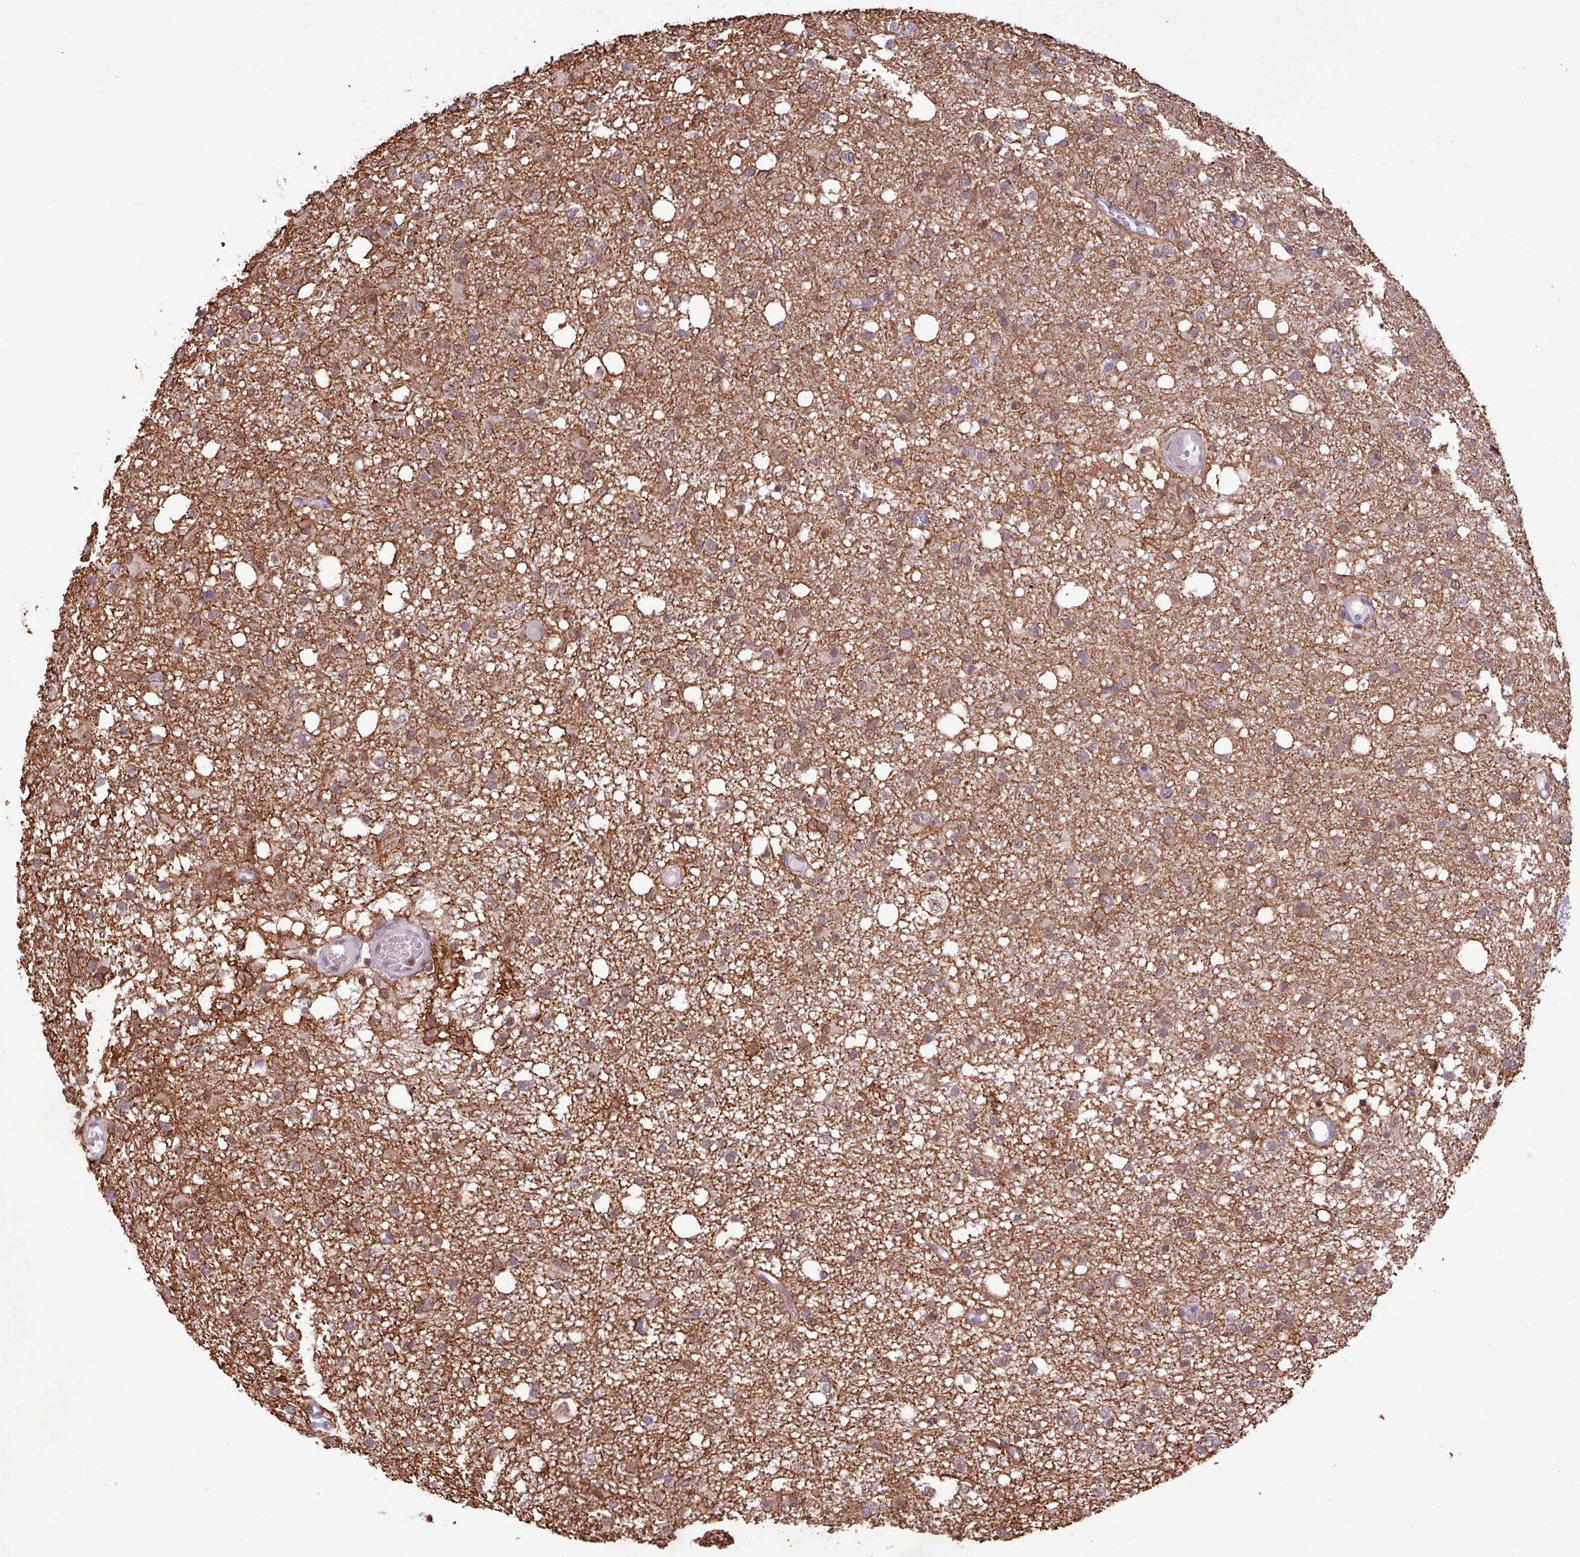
{"staining": {"intensity": "weak", "quantity": "<25%", "location": "nuclear"}, "tissue": "glioma", "cell_type": "Tumor cells", "image_type": "cancer", "snomed": [{"axis": "morphology", "description": "Glioma, malignant, High grade"}, {"axis": "topography", "description": "Brain"}], "caption": "IHC of glioma reveals no staining in tumor cells.", "gene": "GON7", "patient": {"sex": "female", "age": 59}}